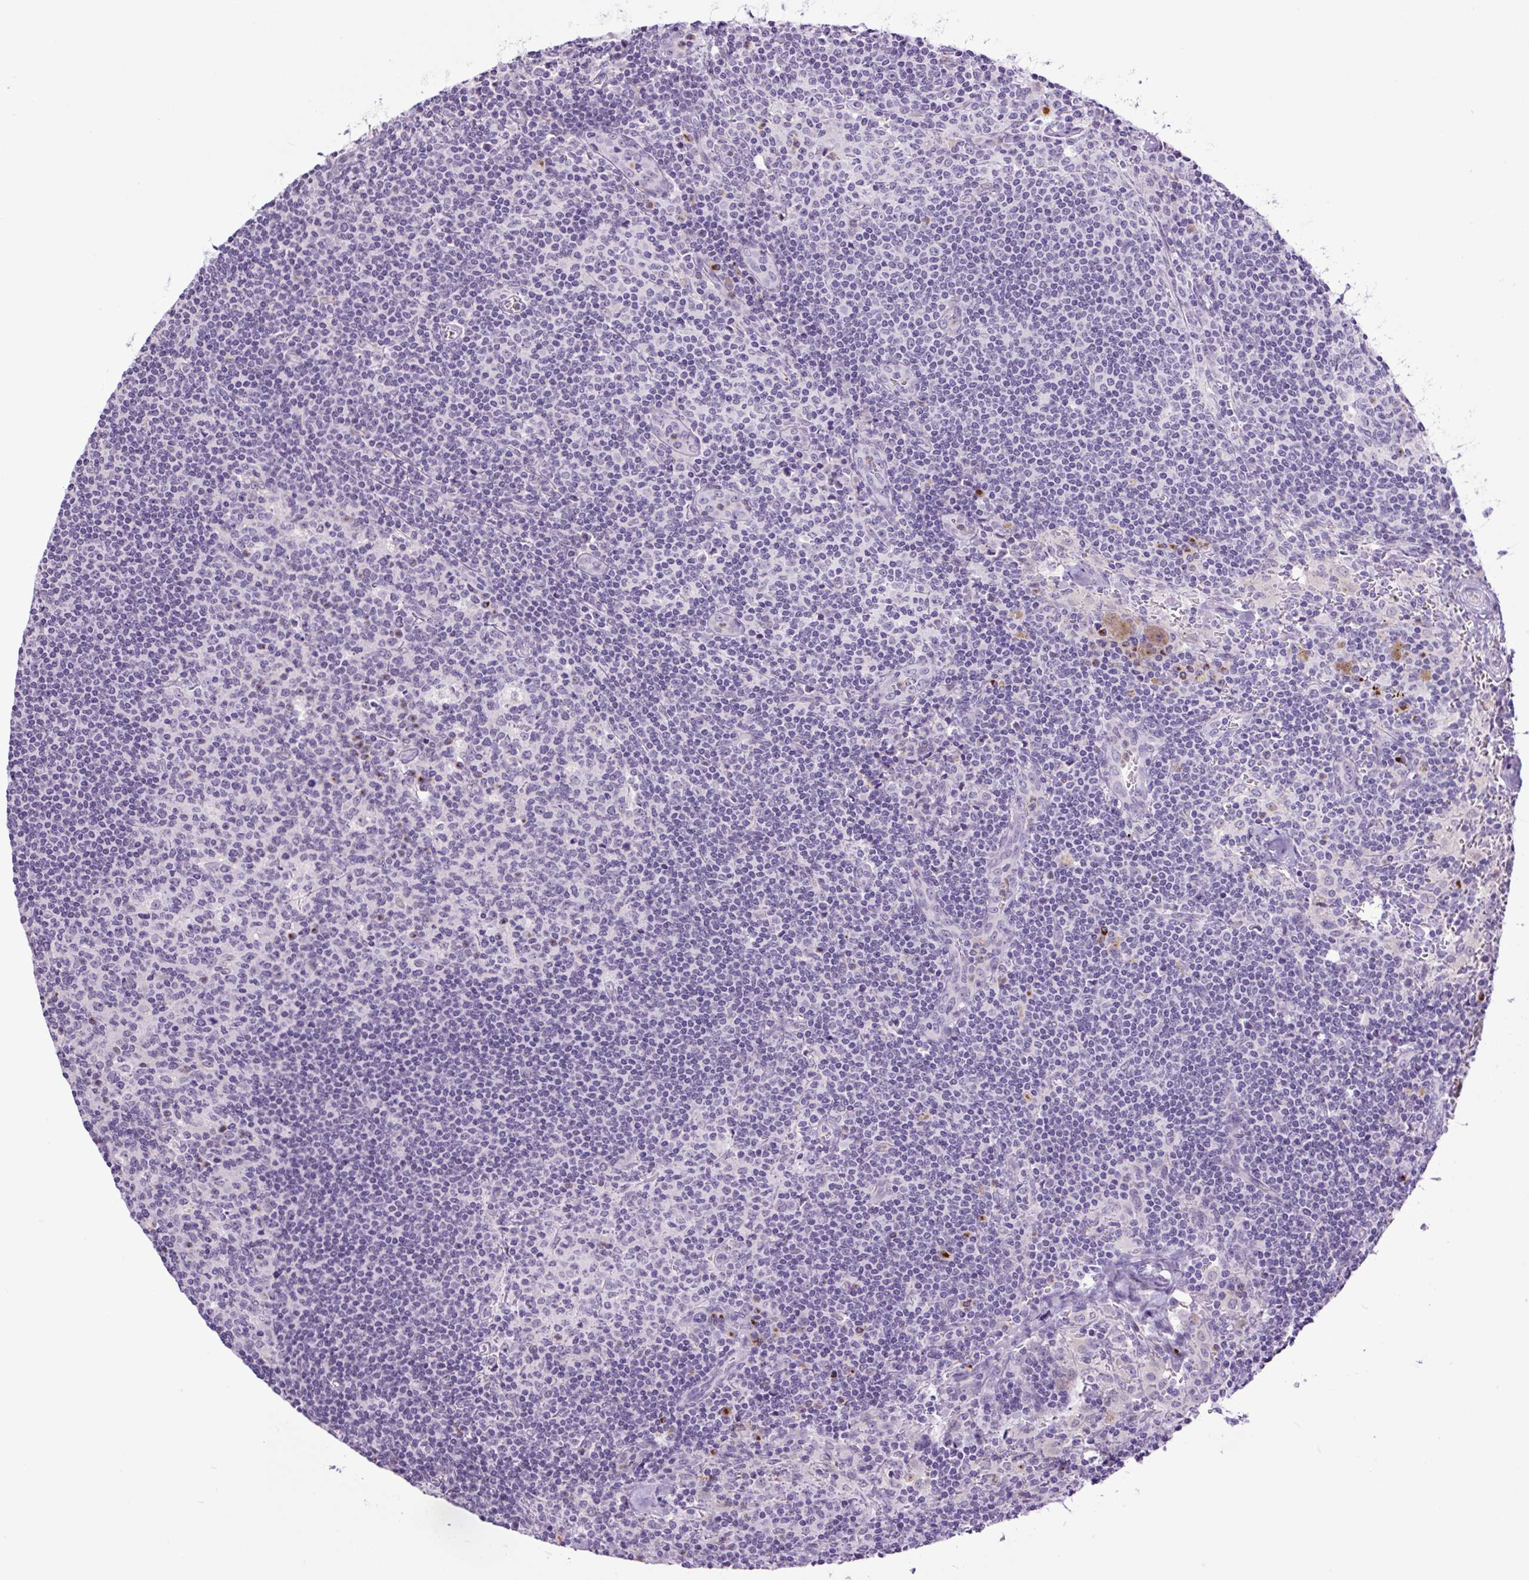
{"staining": {"intensity": "strong", "quantity": "<25%", "location": "cytoplasmic/membranous"}, "tissue": "lymph node", "cell_type": "Germinal center cells", "image_type": "normal", "snomed": [{"axis": "morphology", "description": "Normal tissue, NOS"}, {"axis": "topography", "description": "Lymph node"}], "caption": "Immunohistochemistry (IHC) photomicrograph of unremarkable lymph node: human lymph node stained using IHC displays medium levels of strong protein expression localized specifically in the cytoplasmic/membranous of germinal center cells, appearing as a cytoplasmic/membranous brown color.", "gene": "MFSD3", "patient": {"sex": "female", "age": 45}}